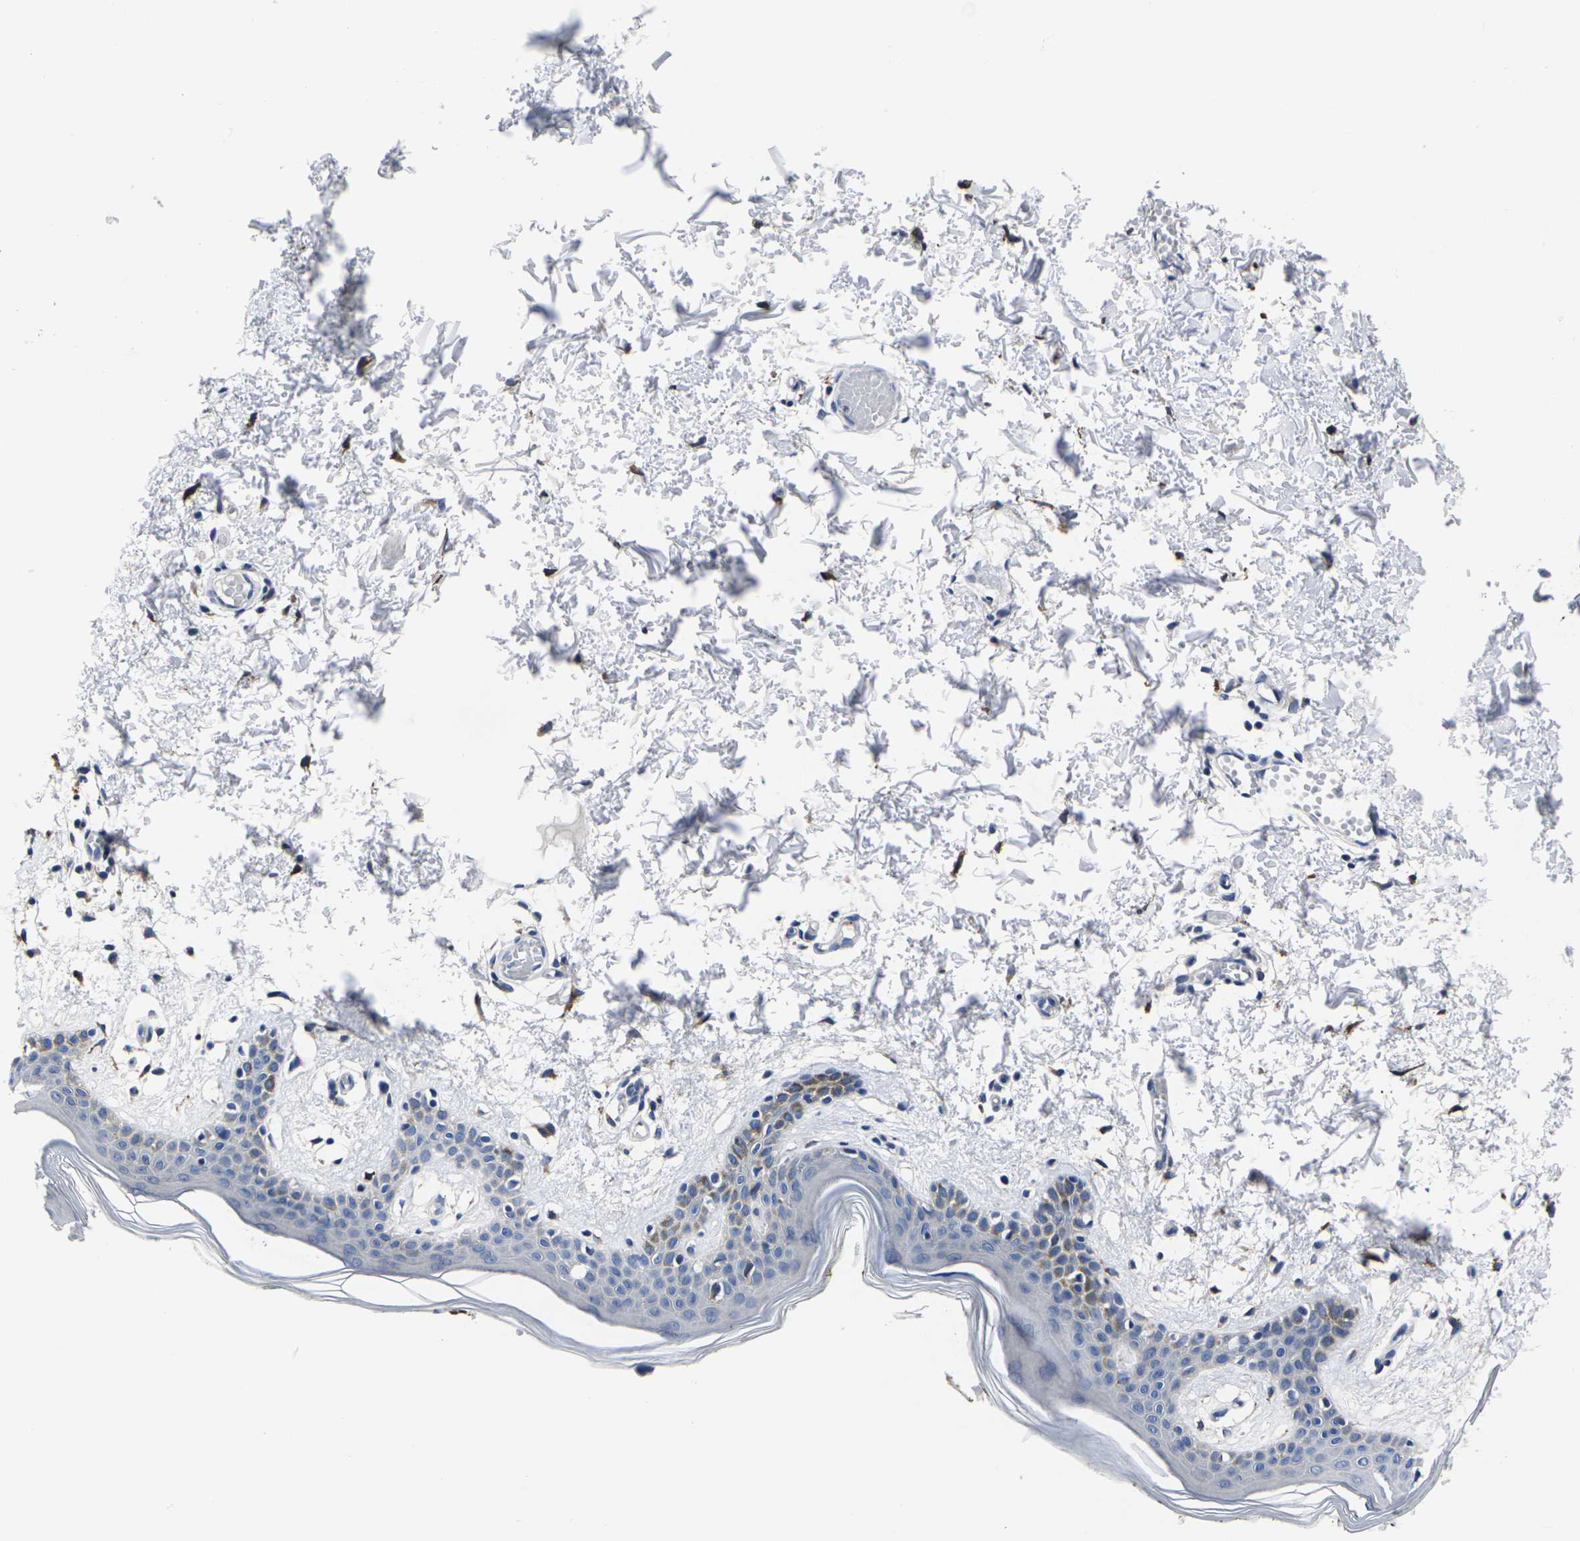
{"staining": {"intensity": "moderate", "quantity": ">75%", "location": "cytoplasmic/membranous"}, "tissue": "skin", "cell_type": "Fibroblasts", "image_type": "normal", "snomed": [{"axis": "morphology", "description": "Normal tissue, NOS"}, {"axis": "topography", "description": "Skin"}], "caption": "Immunohistochemistry (IHC) (DAB (3,3'-diaminobenzidine)) staining of benign skin shows moderate cytoplasmic/membranous protein positivity in approximately >75% of fibroblasts.", "gene": "CYP2C8", "patient": {"sex": "male", "age": 53}}